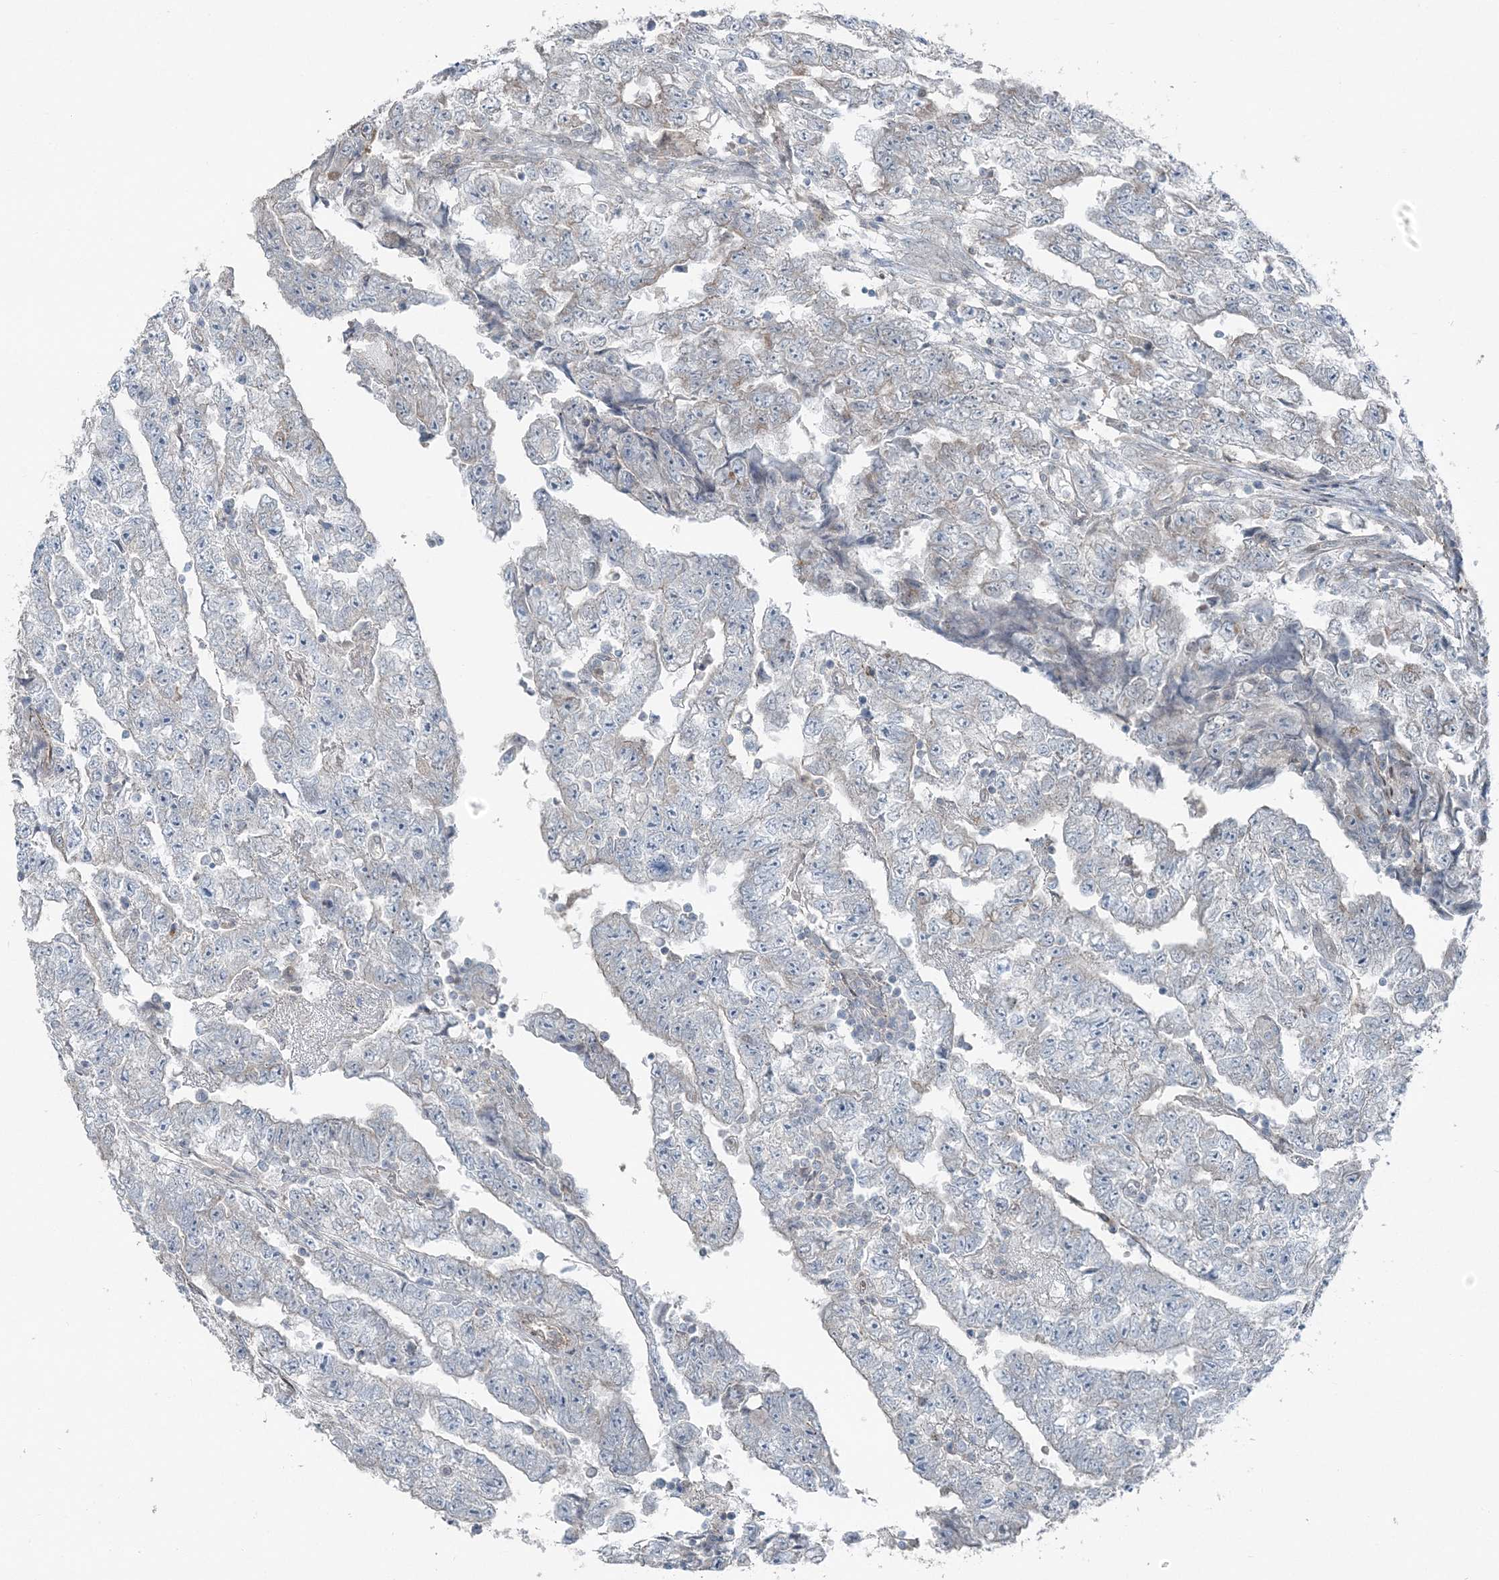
{"staining": {"intensity": "negative", "quantity": "none", "location": "none"}, "tissue": "testis cancer", "cell_type": "Tumor cells", "image_type": "cancer", "snomed": [{"axis": "morphology", "description": "Carcinoma, Embryonal, NOS"}, {"axis": "topography", "description": "Testis"}], "caption": "Tumor cells show no significant positivity in testis embryonal carcinoma. (DAB IHC, high magnification).", "gene": "FBXL17", "patient": {"sex": "male", "age": 25}}